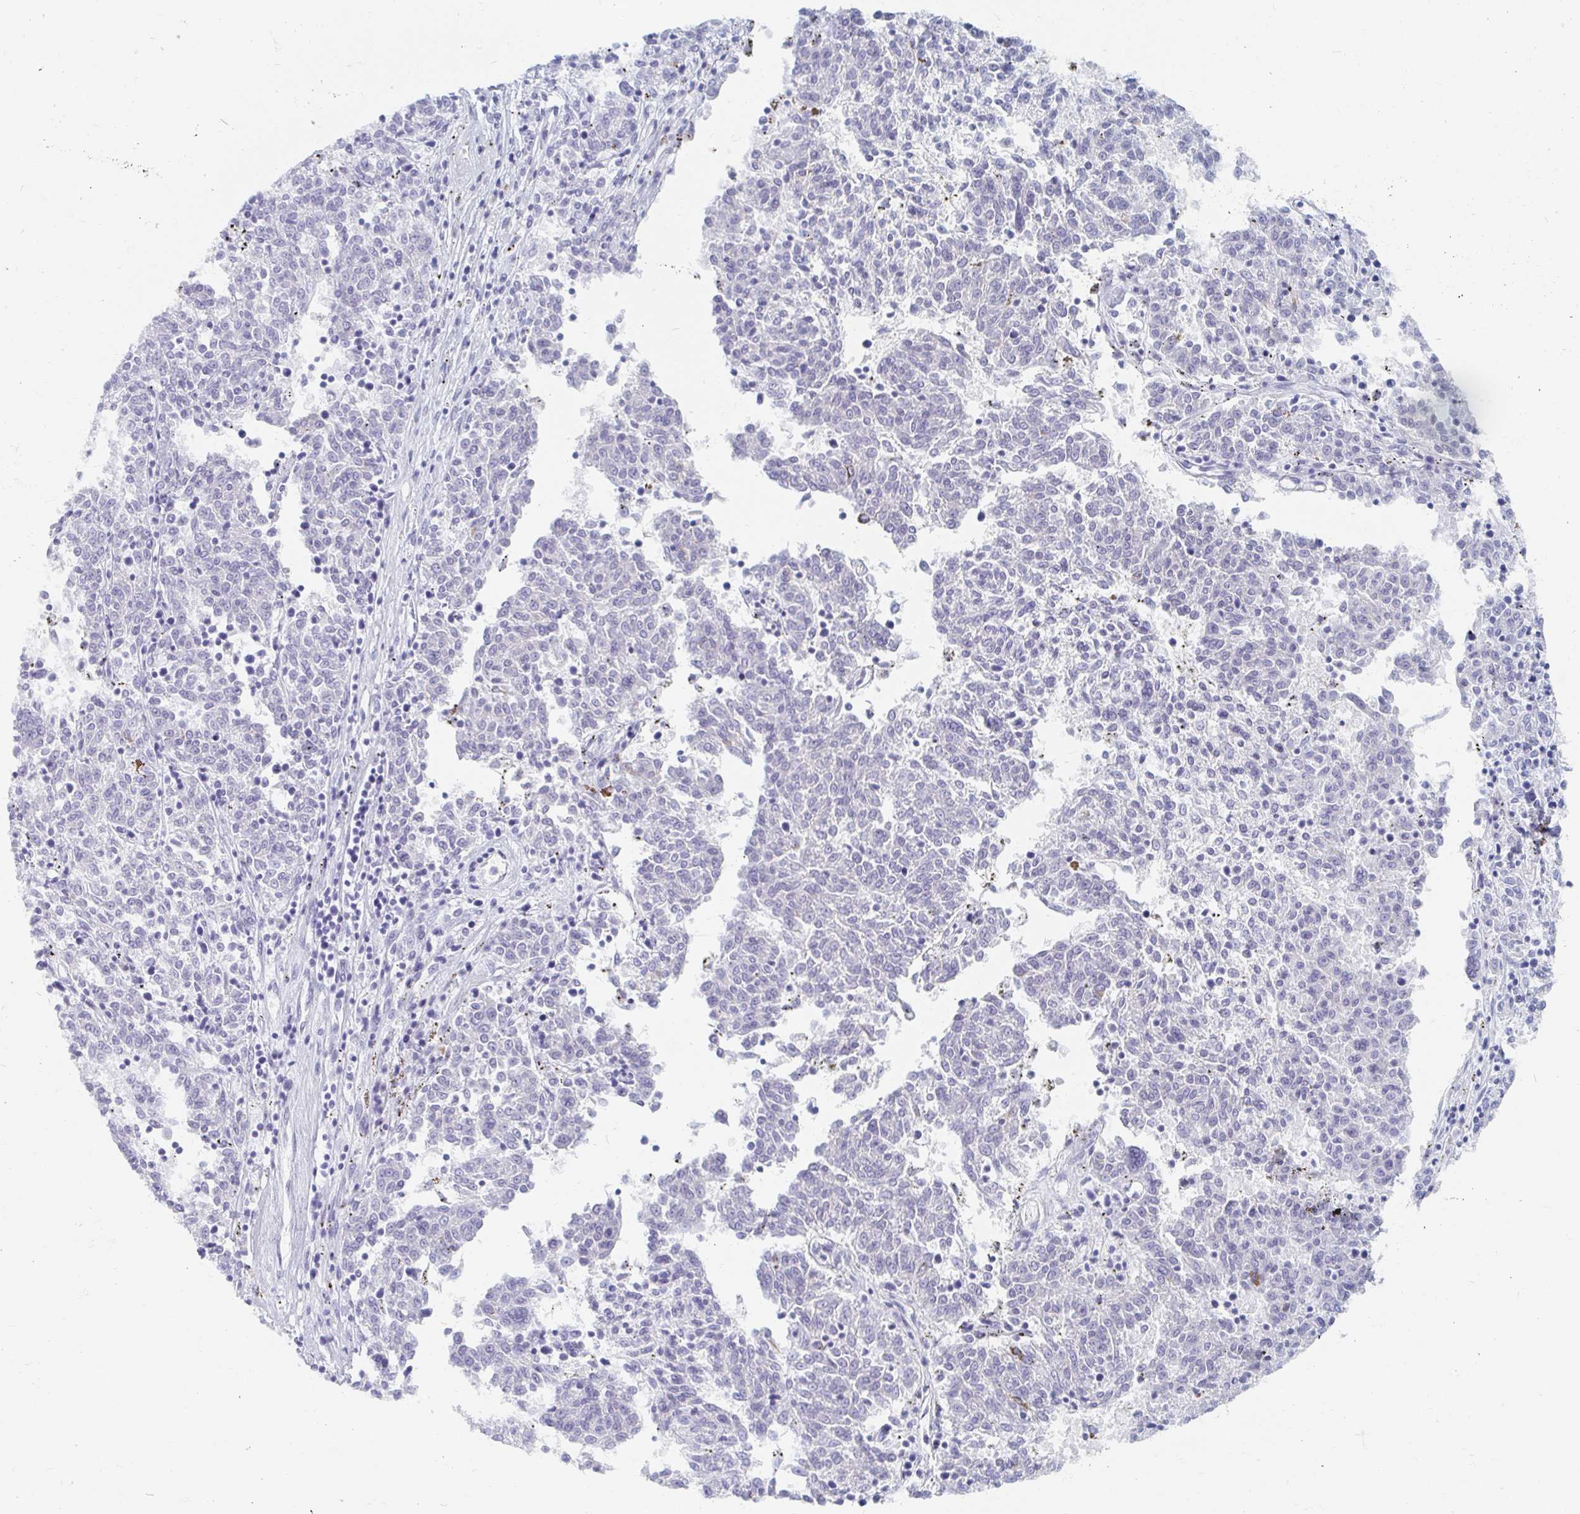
{"staining": {"intensity": "negative", "quantity": "none", "location": "none"}, "tissue": "melanoma", "cell_type": "Tumor cells", "image_type": "cancer", "snomed": [{"axis": "morphology", "description": "Malignant melanoma, NOS"}, {"axis": "topography", "description": "Skin"}], "caption": "Immunohistochemical staining of human melanoma demonstrates no significant expression in tumor cells.", "gene": "MYLK2", "patient": {"sex": "female", "age": 72}}